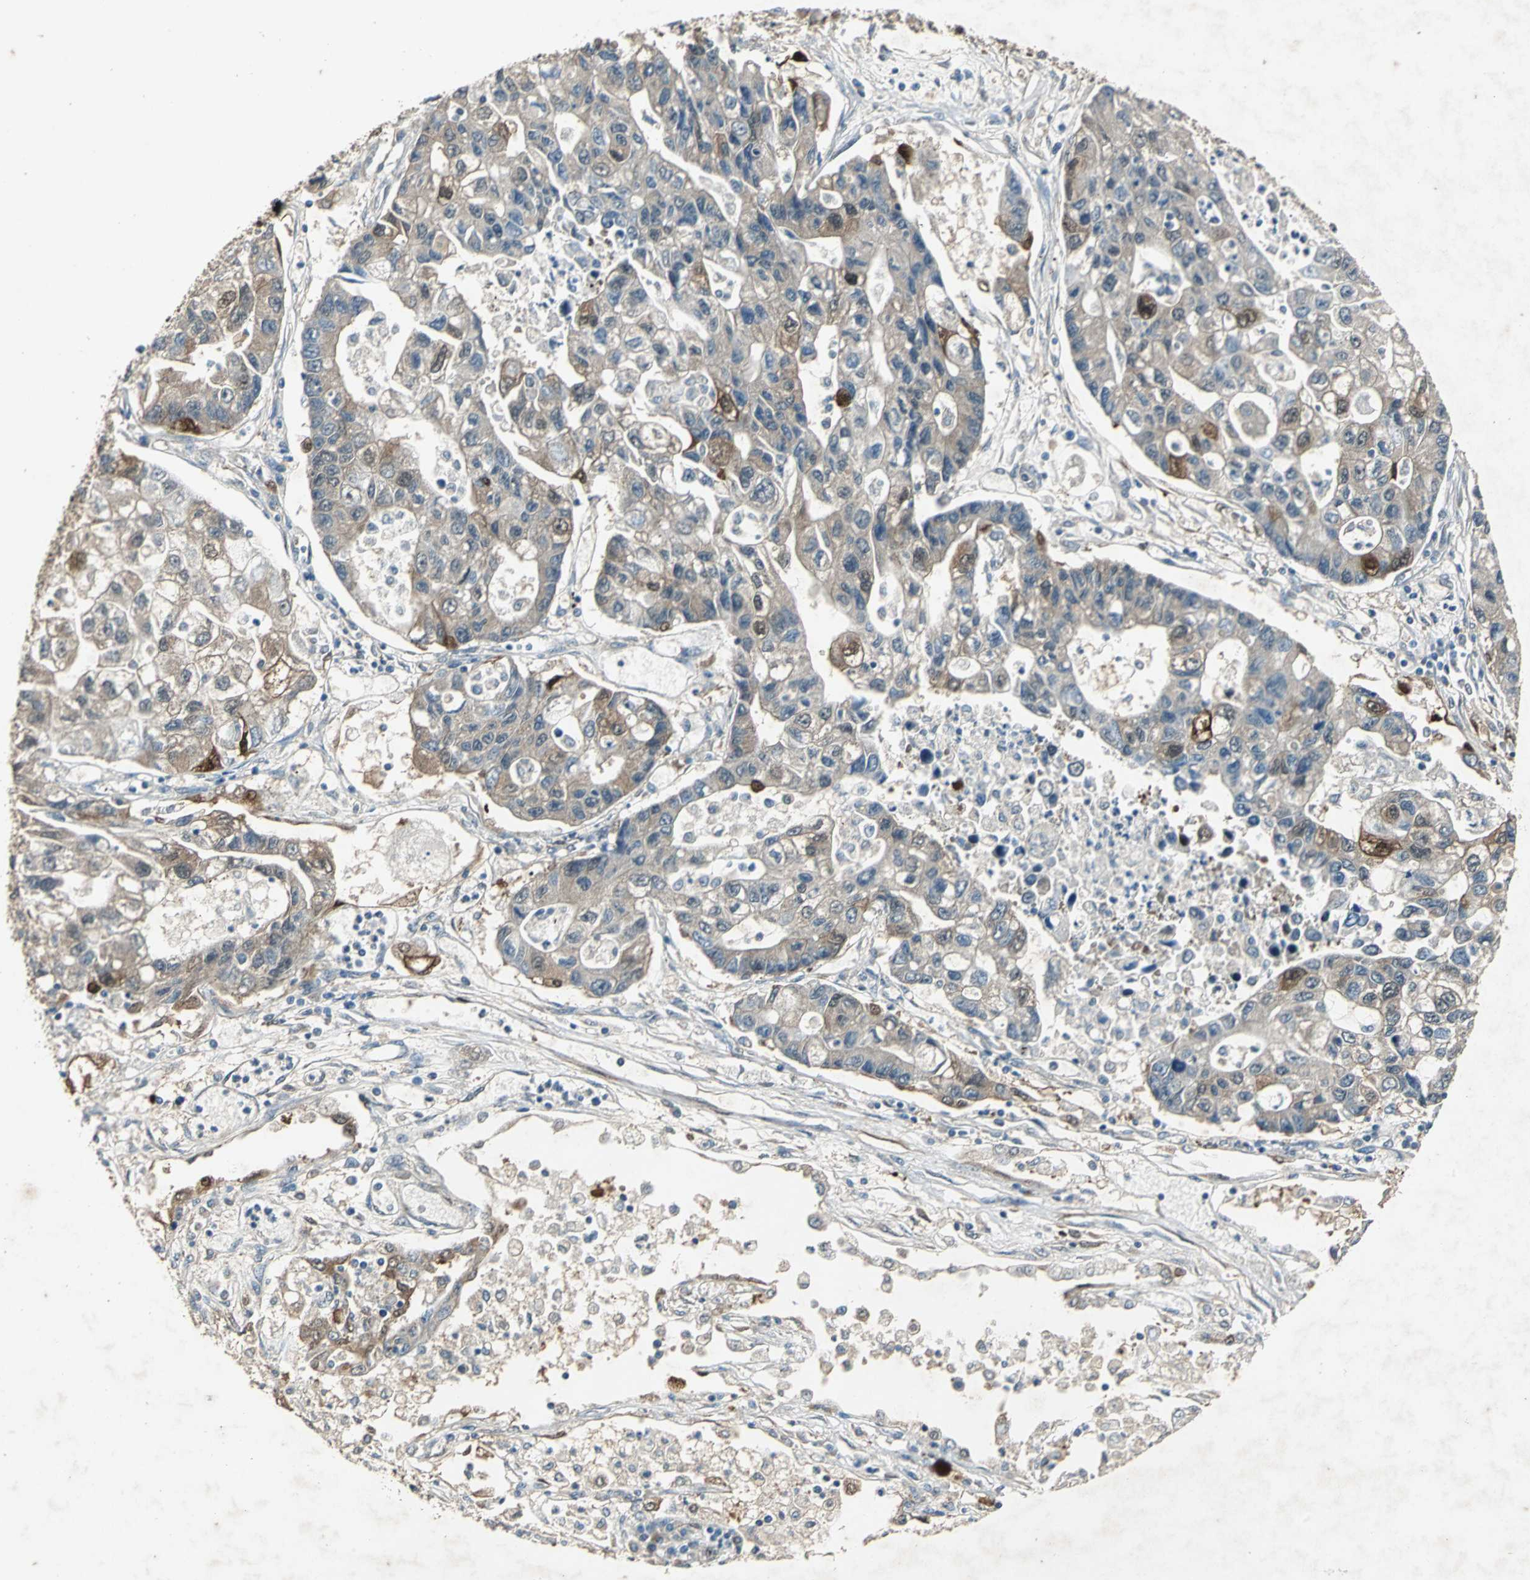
{"staining": {"intensity": "weak", "quantity": ">75%", "location": "cytoplasmic/membranous"}, "tissue": "lung cancer", "cell_type": "Tumor cells", "image_type": "cancer", "snomed": [{"axis": "morphology", "description": "Adenocarcinoma, NOS"}, {"axis": "topography", "description": "Lung"}], "caption": "This image exhibits IHC staining of adenocarcinoma (lung), with low weak cytoplasmic/membranous positivity in approximately >75% of tumor cells.", "gene": "RRM2B", "patient": {"sex": "female", "age": 51}}